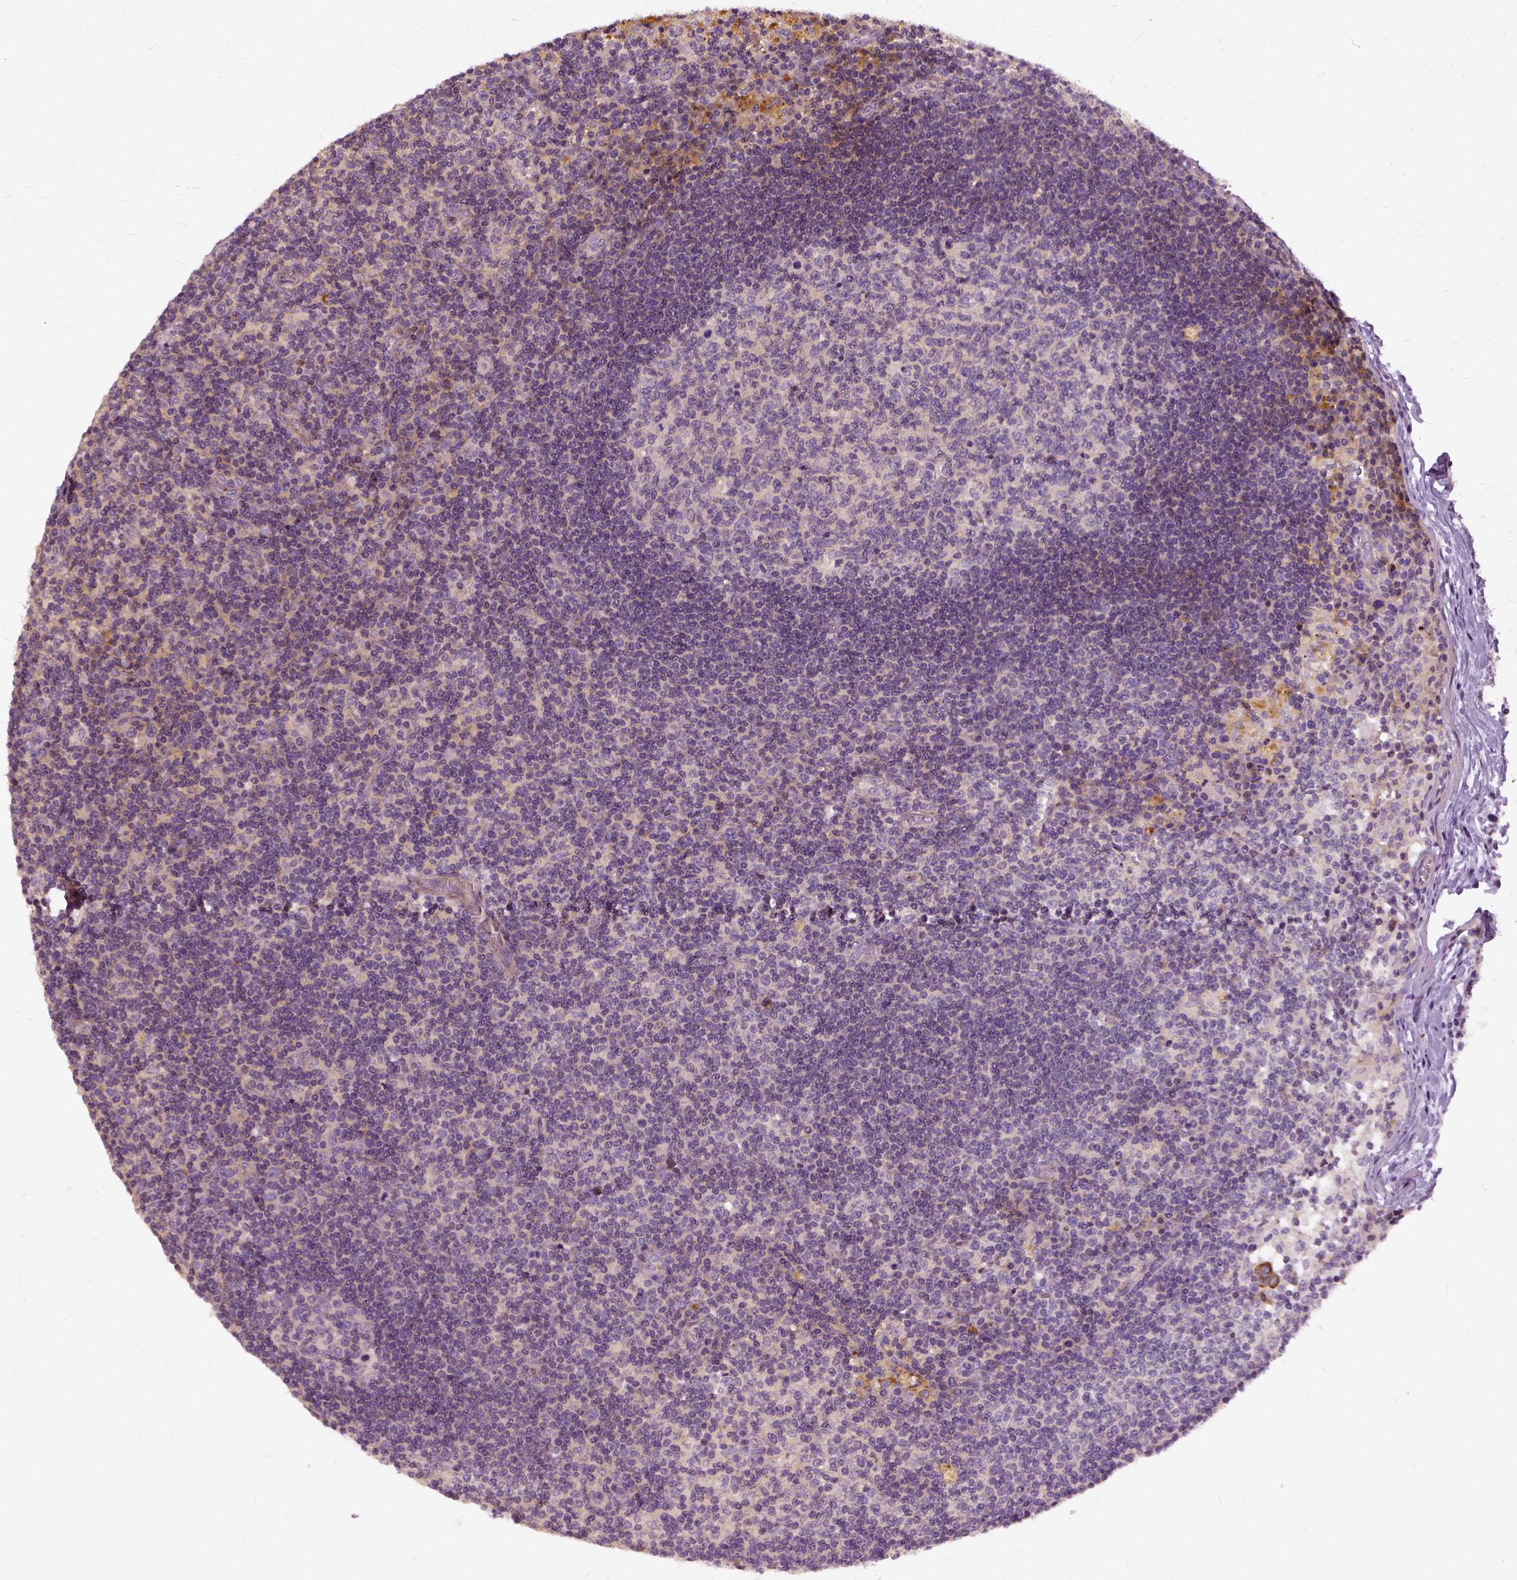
{"staining": {"intensity": "negative", "quantity": "none", "location": "none"}, "tissue": "lymph node", "cell_type": "Germinal center cells", "image_type": "normal", "snomed": [{"axis": "morphology", "description": "Normal tissue, NOS"}, {"axis": "topography", "description": "Lymph node"}], "caption": "Lymph node stained for a protein using immunohistochemistry demonstrates no positivity germinal center cells.", "gene": "ILRUN", "patient": {"sex": "female", "age": 72}}